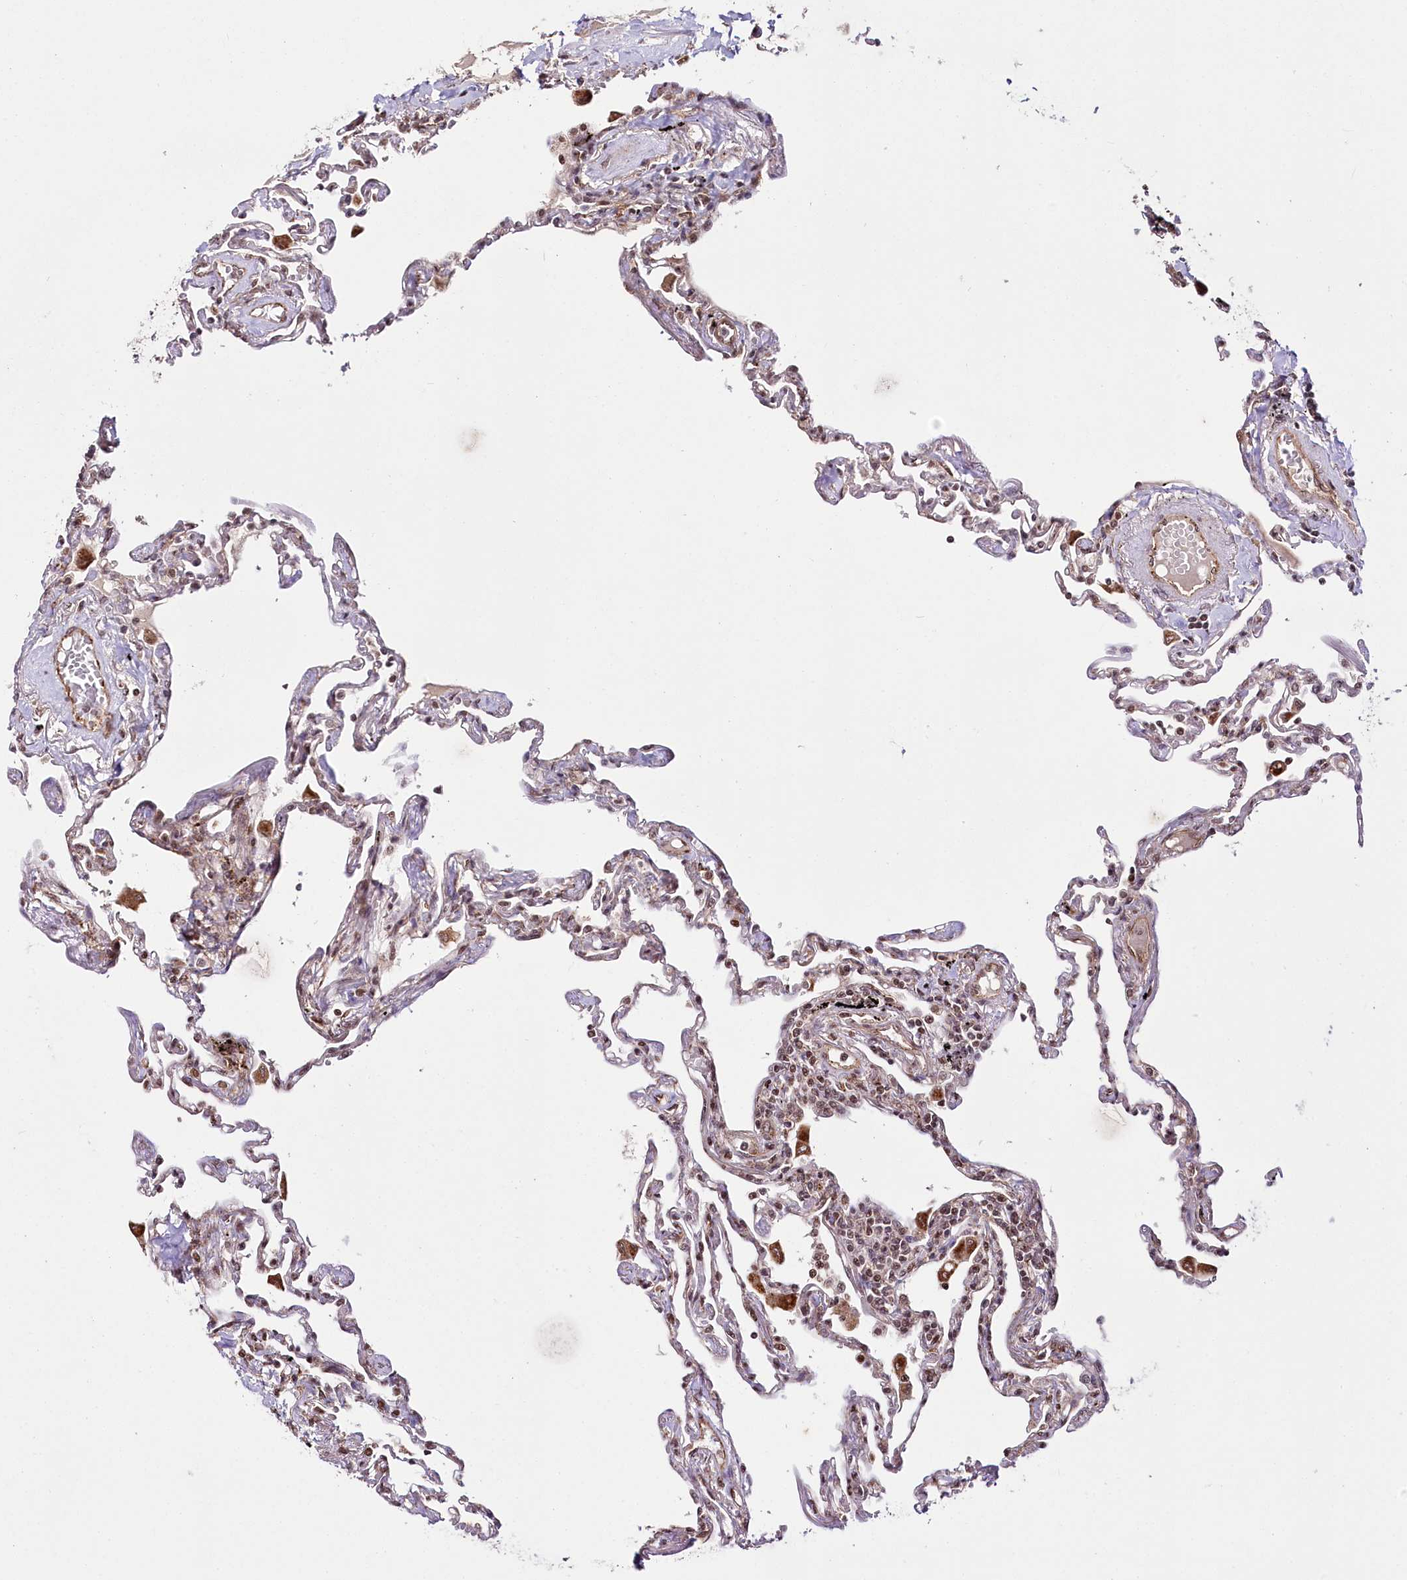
{"staining": {"intensity": "moderate", "quantity": "25%-75%", "location": "cytoplasmic/membranous,nuclear"}, "tissue": "lung", "cell_type": "Alveolar cells", "image_type": "normal", "snomed": [{"axis": "morphology", "description": "Normal tissue, NOS"}, {"axis": "topography", "description": "Lung"}], "caption": "Lung stained with a brown dye demonstrates moderate cytoplasmic/membranous,nuclear positive positivity in approximately 25%-75% of alveolar cells.", "gene": "HOXC8", "patient": {"sex": "female", "age": 67}}